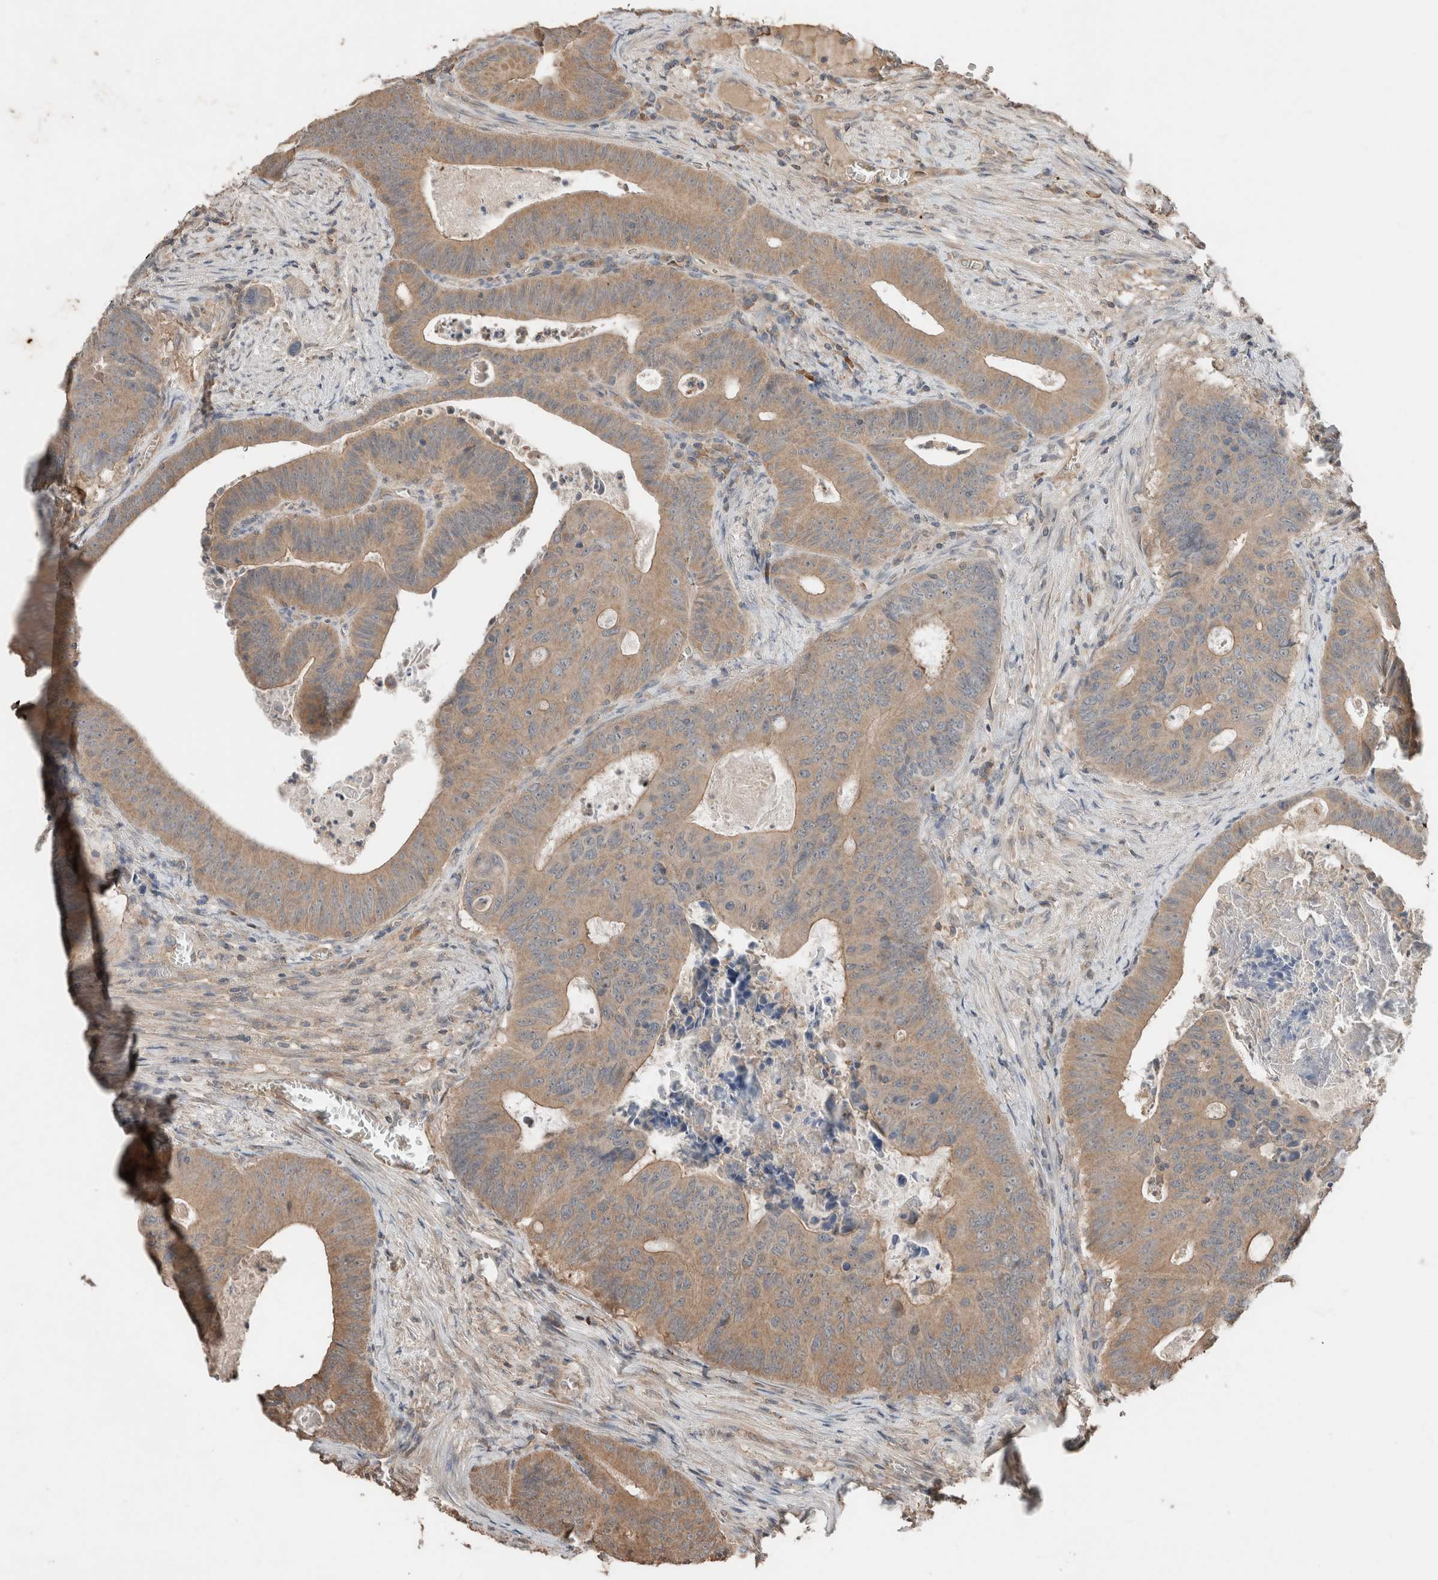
{"staining": {"intensity": "moderate", "quantity": ">75%", "location": "cytoplasmic/membranous"}, "tissue": "colorectal cancer", "cell_type": "Tumor cells", "image_type": "cancer", "snomed": [{"axis": "morphology", "description": "Adenocarcinoma, NOS"}, {"axis": "topography", "description": "Colon"}], "caption": "There is medium levels of moderate cytoplasmic/membranous expression in tumor cells of colorectal adenocarcinoma, as demonstrated by immunohistochemical staining (brown color).", "gene": "ERAP2", "patient": {"sex": "male", "age": 87}}